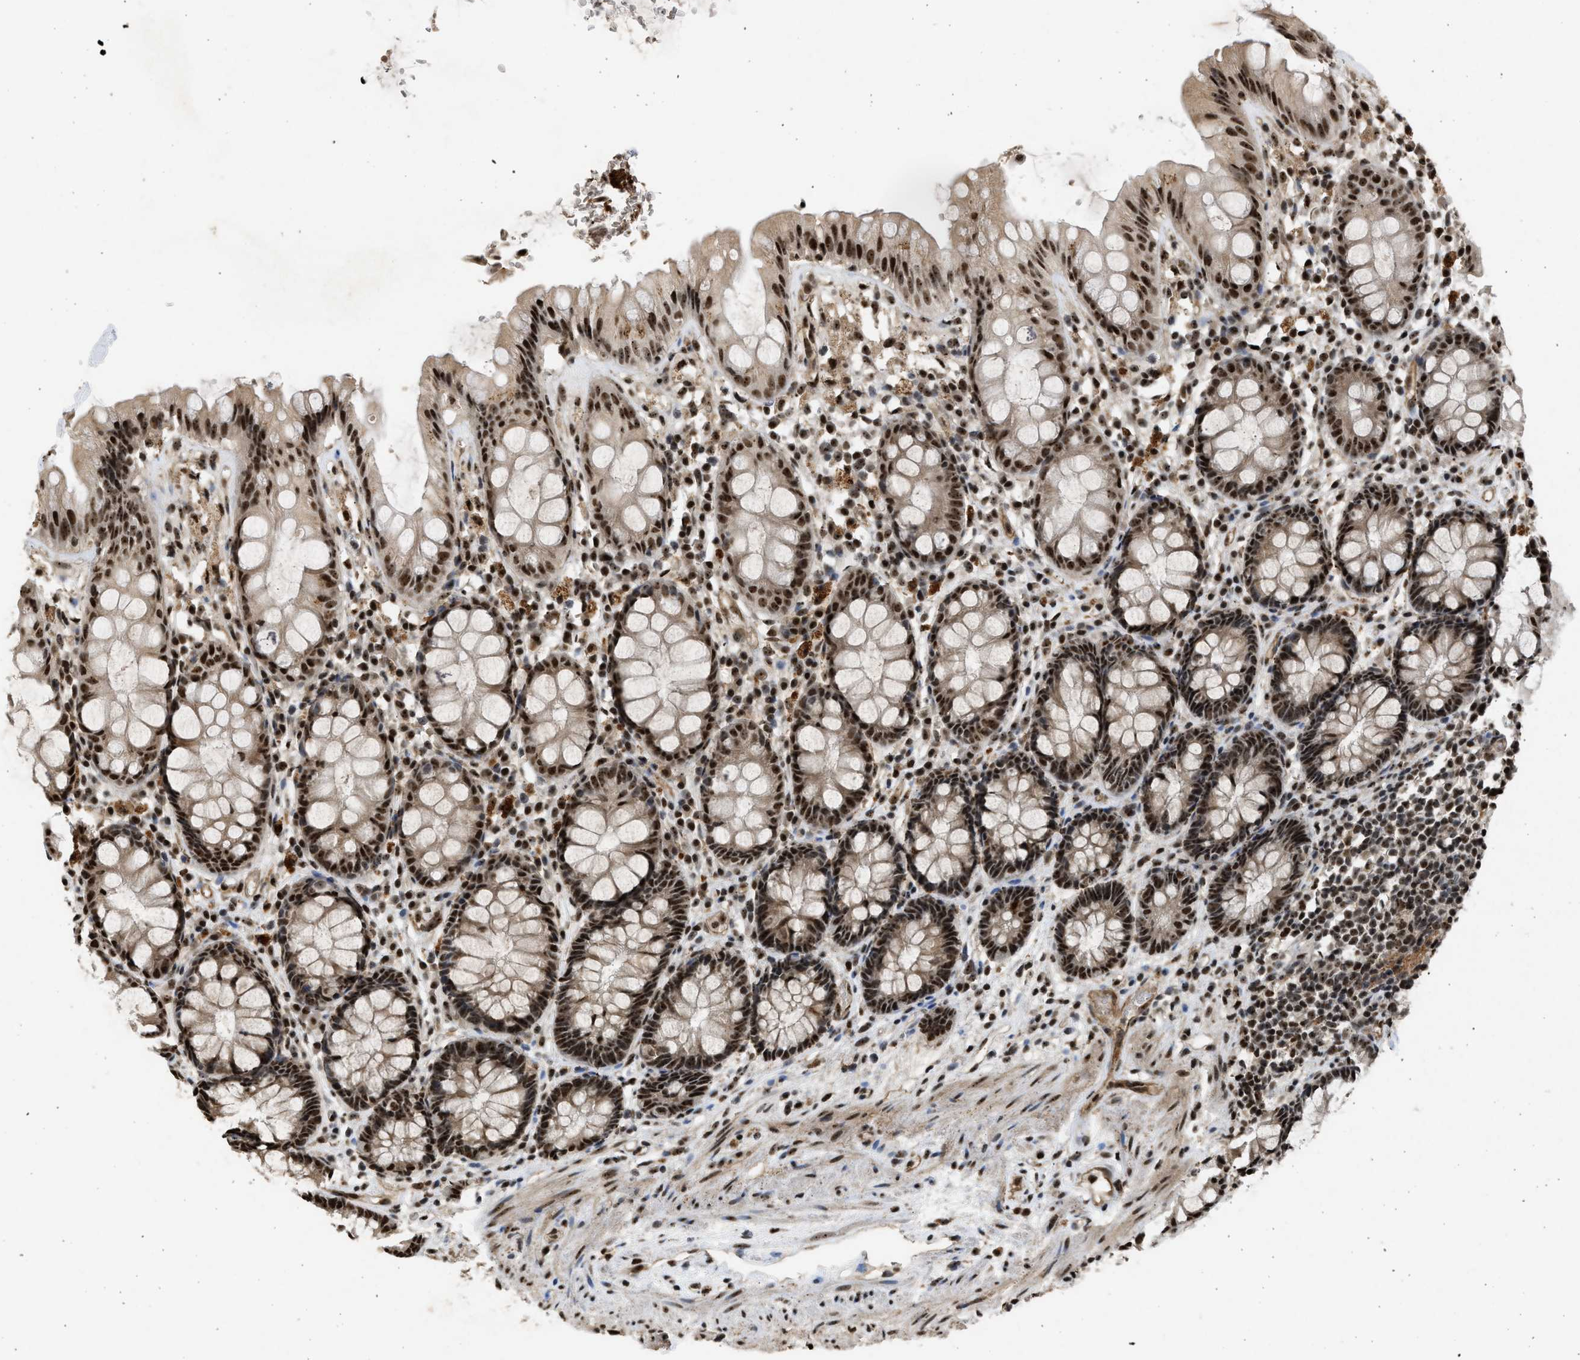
{"staining": {"intensity": "strong", "quantity": ">75%", "location": "cytoplasmic/membranous,nuclear"}, "tissue": "rectum", "cell_type": "Glandular cells", "image_type": "normal", "snomed": [{"axis": "morphology", "description": "Normal tissue, NOS"}, {"axis": "topography", "description": "Rectum"}], "caption": "This micrograph exhibits immunohistochemistry staining of unremarkable rectum, with high strong cytoplasmic/membranous,nuclear expression in about >75% of glandular cells.", "gene": "TFDP2", "patient": {"sex": "male", "age": 64}}